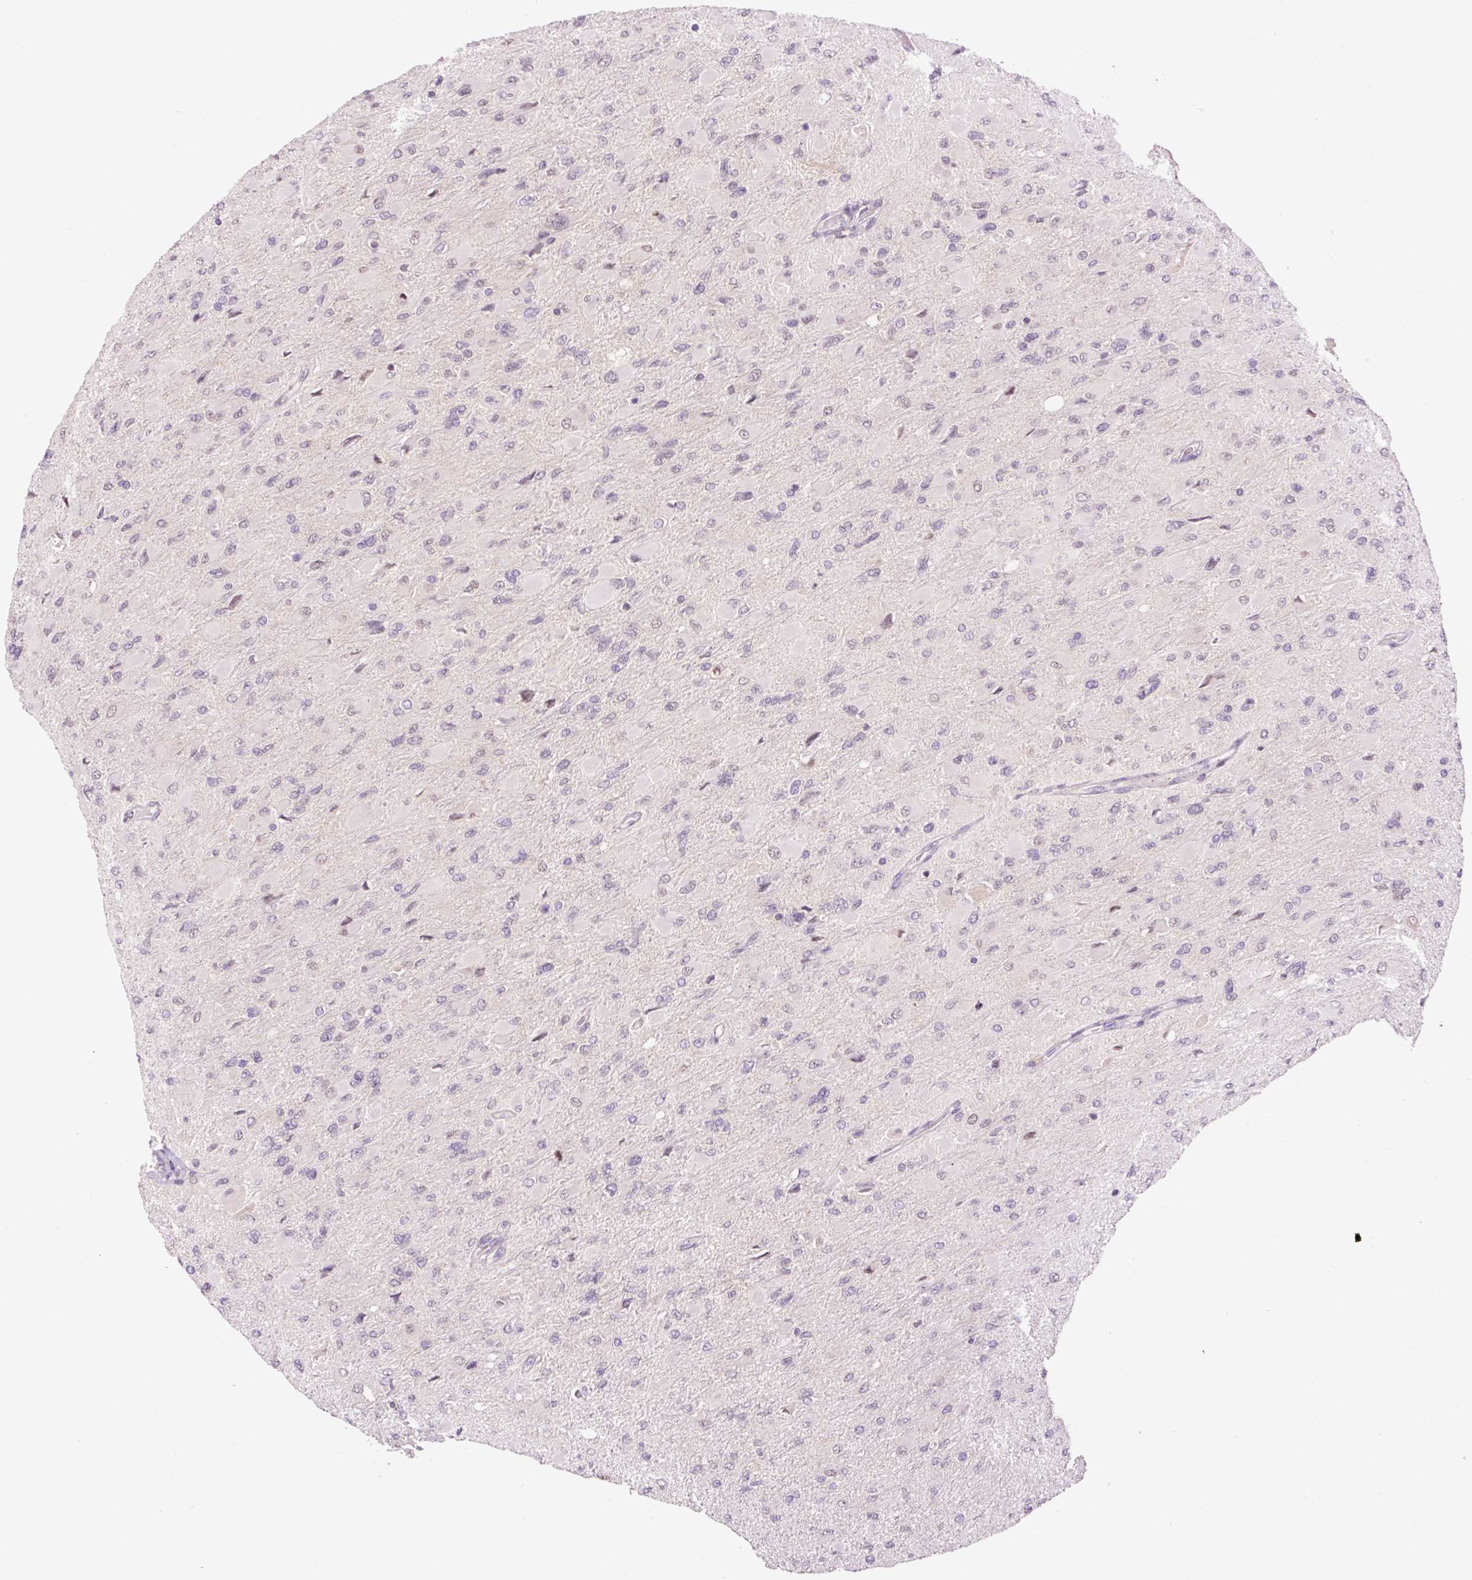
{"staining": {"intensity": "negative", "quantity": "none", "location": "none"}, "tissue": "glioma", "cell_type": "Tumor cells", "image_type": "cancer", "snomed": [{"axis": "morphology", "description": "Glioma, malignant, High grade"}, {"axis": "topography", "description": "Cerebral cortex"}], "caption": "There is no significant staining in tumor cells of malignant high-grade glioma.", "gene": "DPPA4", "patient": {"sex": "female", "age": 36}}